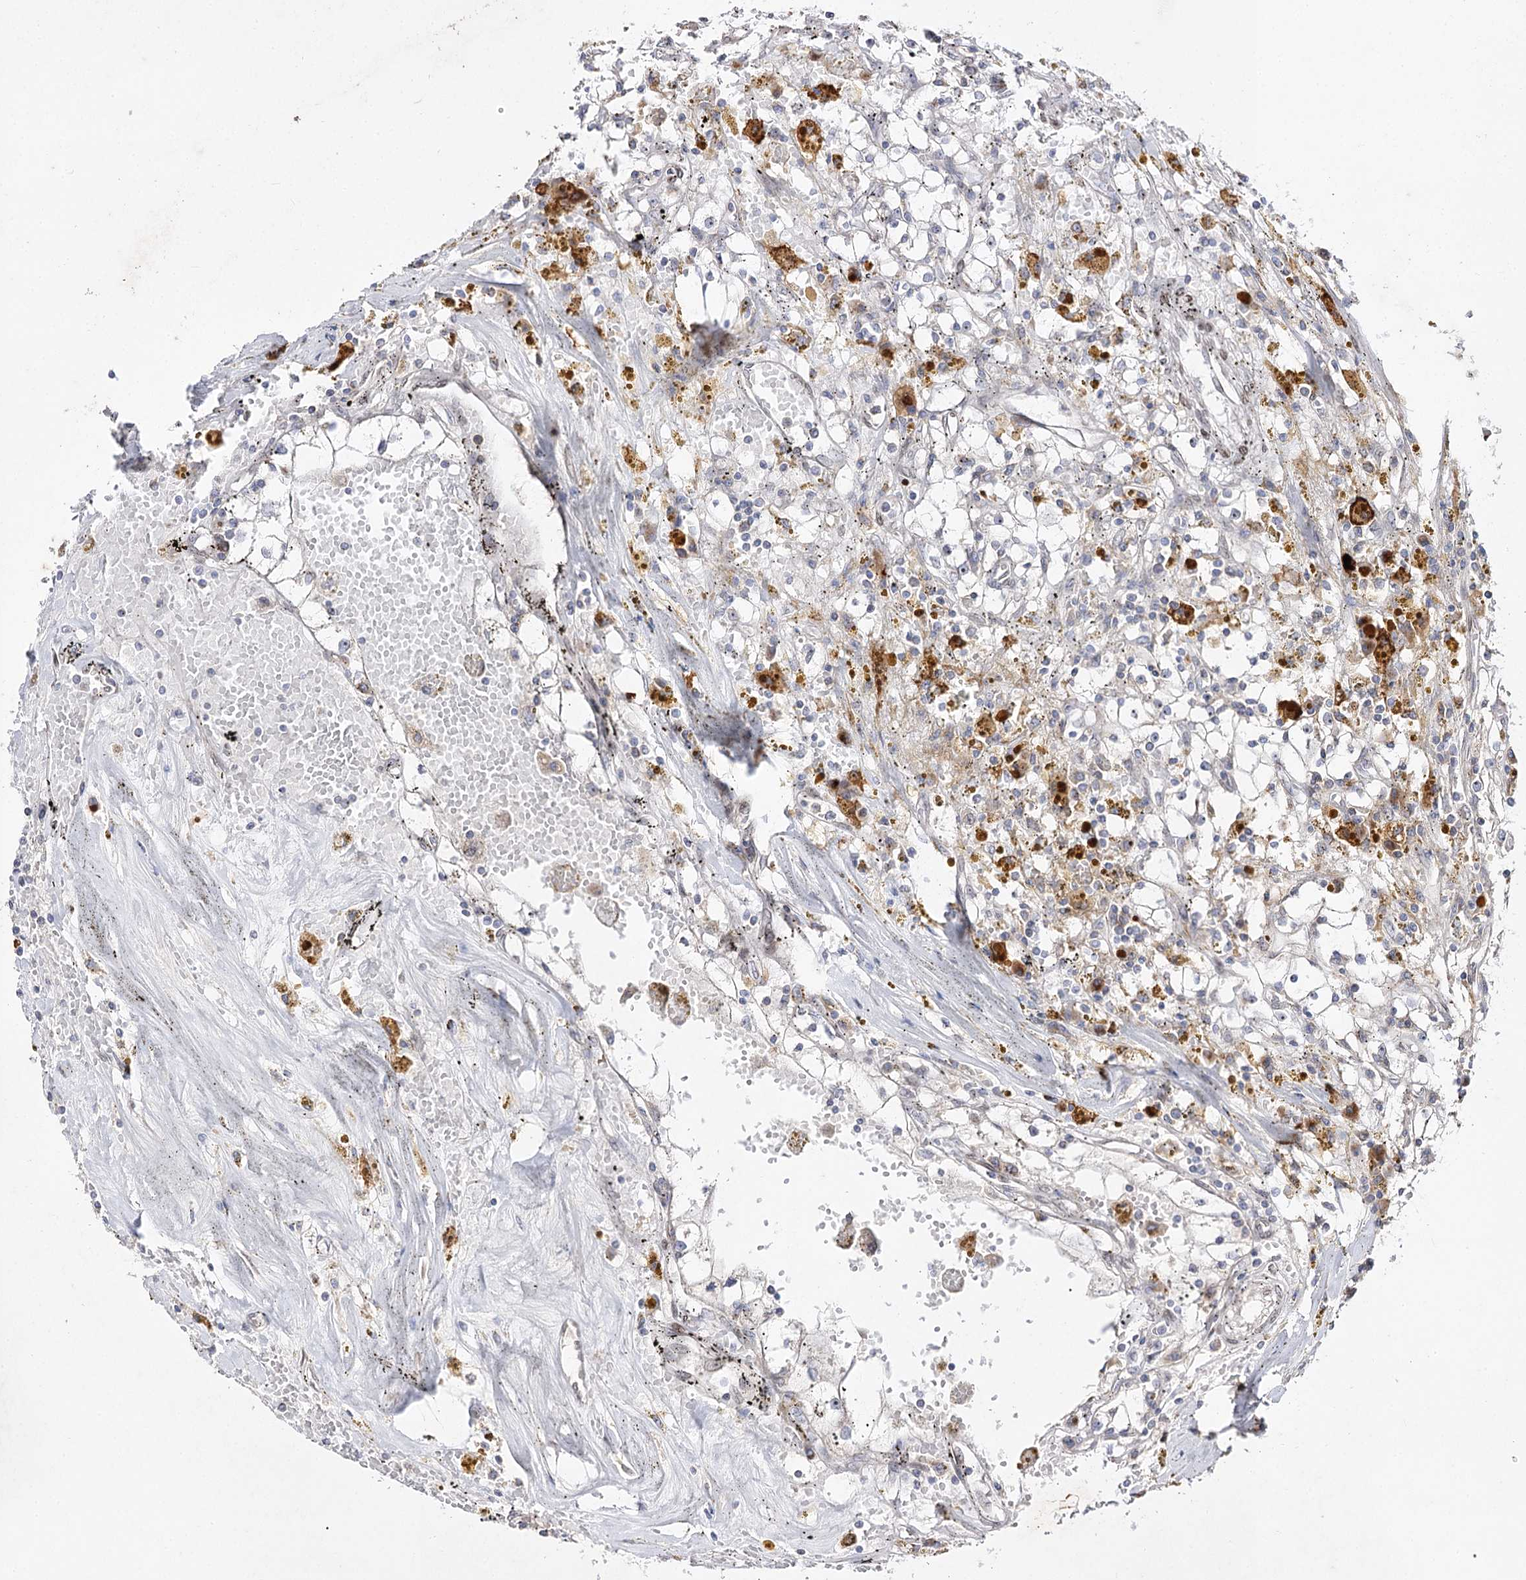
{"staining": {"intensity": "negative", "quantity": "none", "location": "none"}, "tissue": "renal cancer", "cell_type": "Tumor cells", "image_type": "cancer", "snomed": [{"axis": "morphology", "description": "Adenocarcinoma, NOS"}, {"axis": "topography", "description": "Kidney"}], "caption": "Adenocarcinoma (renal) was stained to show a protein in brown. There is no significant positivity in tumor cells.", "gene": "C11orf80", "patient": {"sex": "male", "age": 56}}